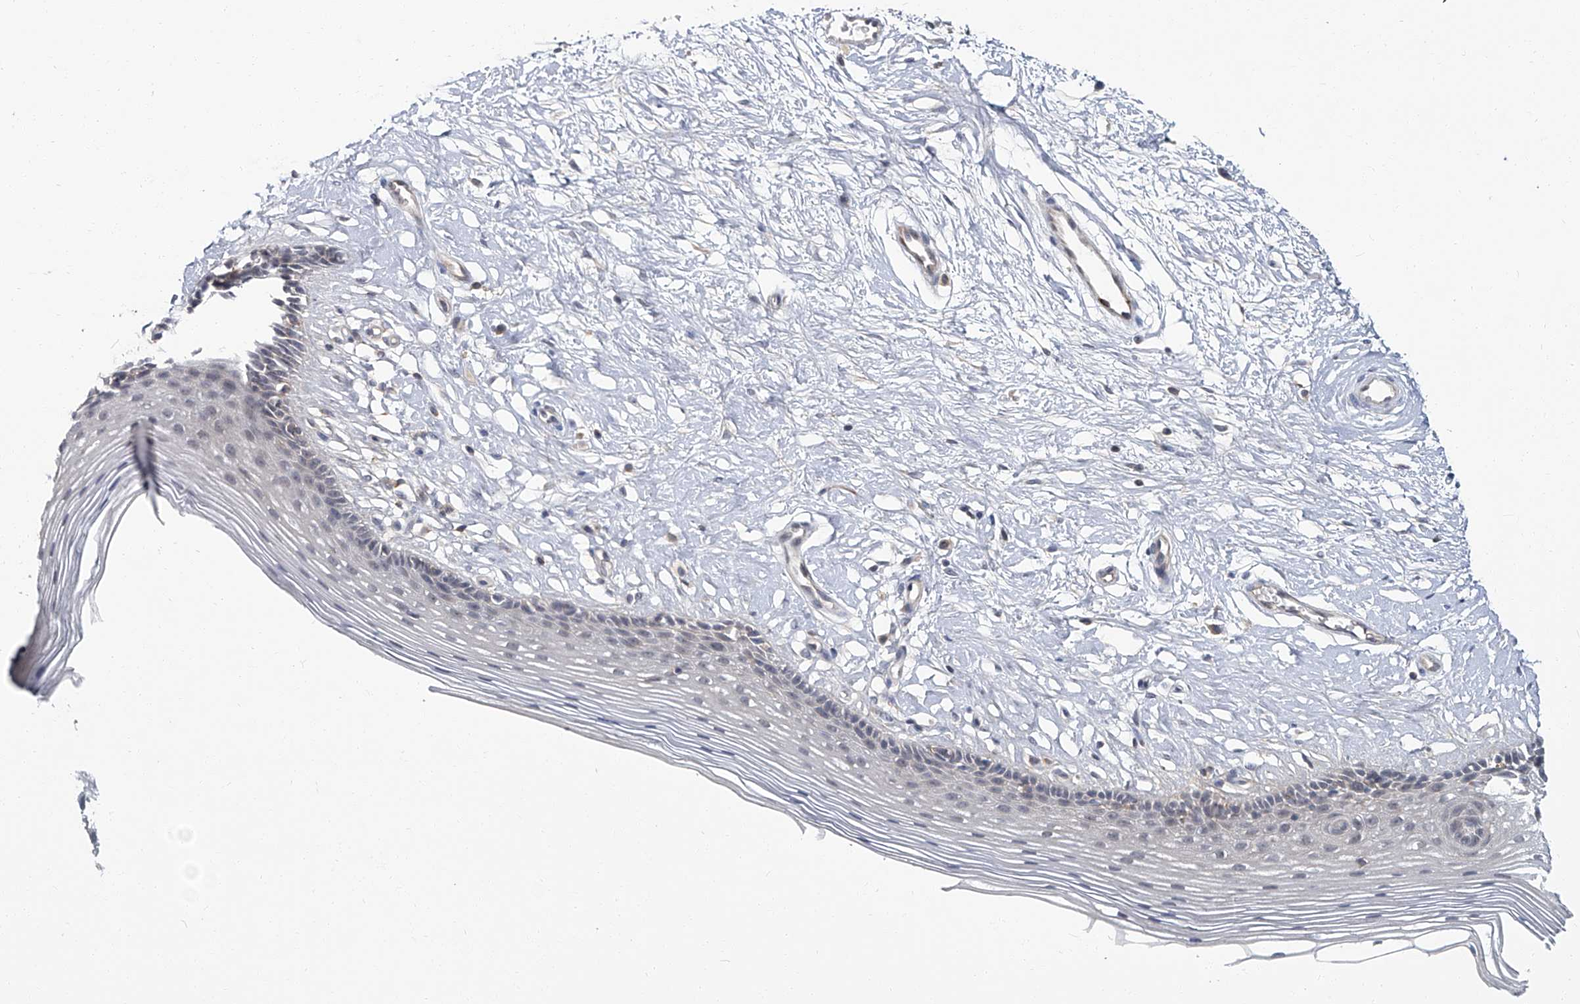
{"staining": {"intensity": "negative", "quantity": "none", "location": "none"}, "tissue": "vagina", "cell_type": "Squamous epithelial cells", "image_type": "normal", "snomed": [{"axis": "morphology", "description": "Normal tissue, NOS"}, {"axis": "topography", "description": "Vagina"}], "caption": "This image is of normal vagina stained with immunohistochemistry to label a protein in brown with the nuclei are counter-stained blue. There is no expression in squamous epithelial cells. Brightfield microscopy of immunohistochemistry (IHC) stained with DAB (brown) and hematoxylin (blue), captured at high magnification.", "gene": "AKNAD1", "patient": {"sex": "female", "age": 46}}